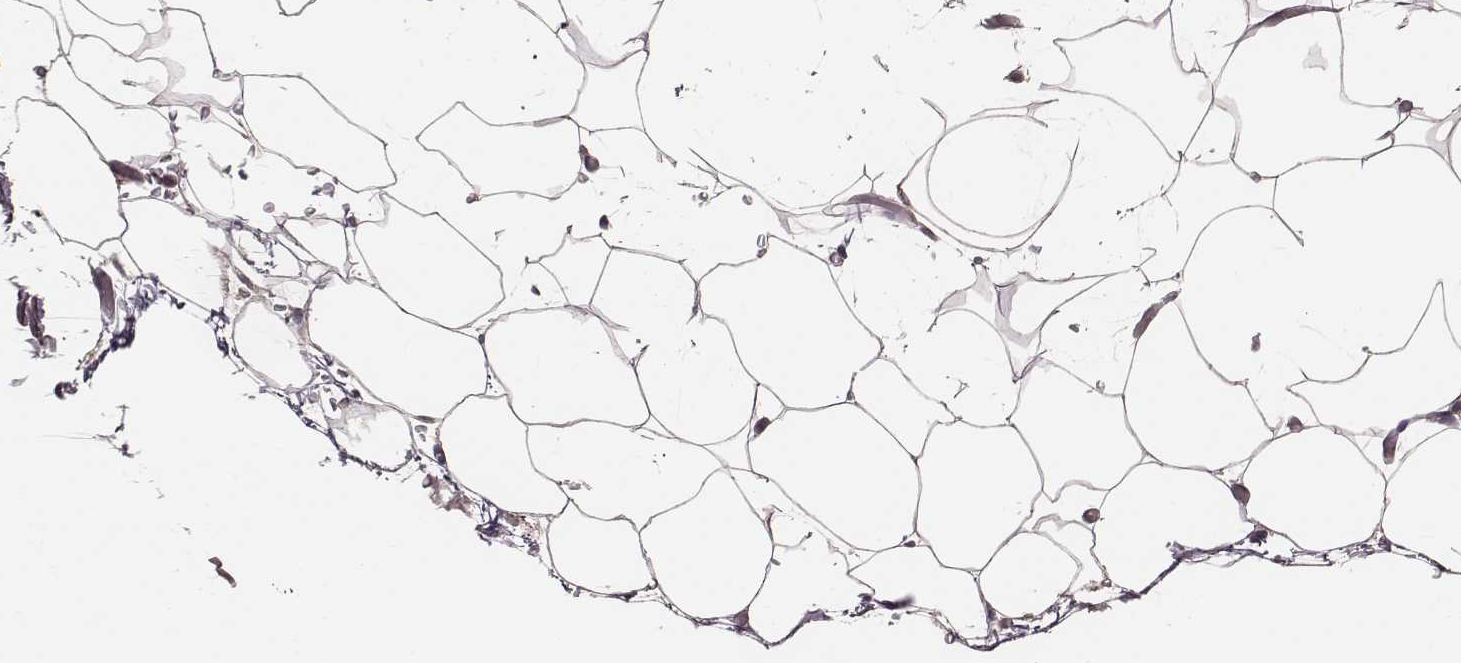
{"staining": {"intensity": "negative", "quantity": "none", "location": "none"}, "tissue": "adipose tissue", "cell_type": "Adipocytes", "image_type": "normal", "snomed": [{"axis": "morphology", "description": "Normal tissue, NOS"}, {"axis": "topography", "description": "Adipose tissue"}], "caption": "An IHC photomicrograph of normal adipose tissue is shown. There is no staining in adipocytes of adipose tissue.", "gene": "HAVCR1", "patient": {"sex": "male", "age": 57}}